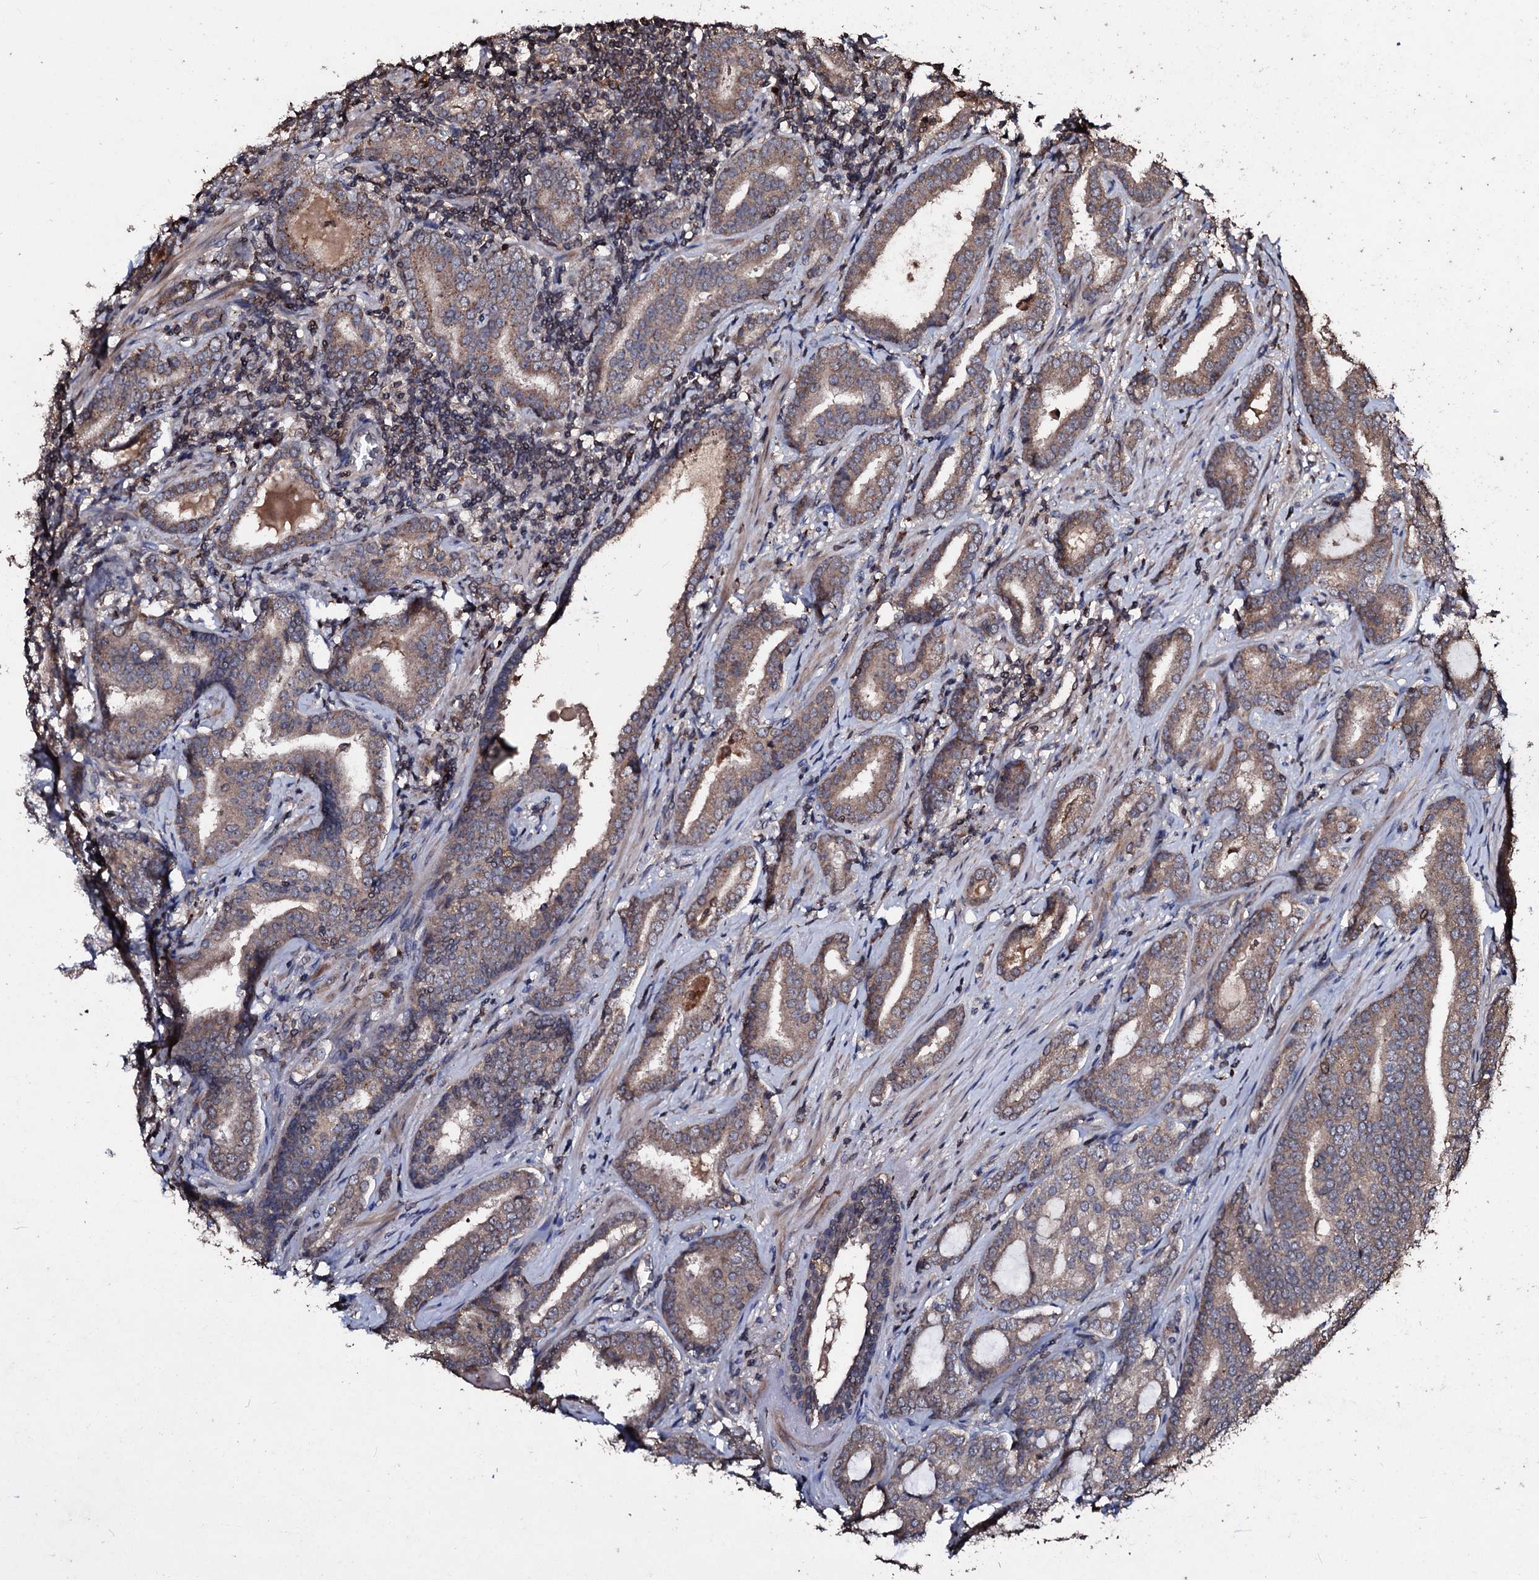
{"staining": {"intensity": "moderate", "quantity": ">75%", "location": "cytoplasmic/membranous"}, "tissue": "prostate cancer", "cell_type": "Tumor cells", "image_type": "cancer", "snomed": [{"axis": "morphology", "description": "Adenocarcinoma, High grade"}, {"axis": "topography", "description": "Prostate"}], "caption": "DAB (3,3'-diaminobenzidine) immunohistochemical staining of human adenocarcinoma (high-grade) (prostate) reveals moderate cytoplasmic/membranous protein staining in about >75% of tumor cells.", "gene": "SDHAF2", "patient": {"sex": "male", "age": 63}}